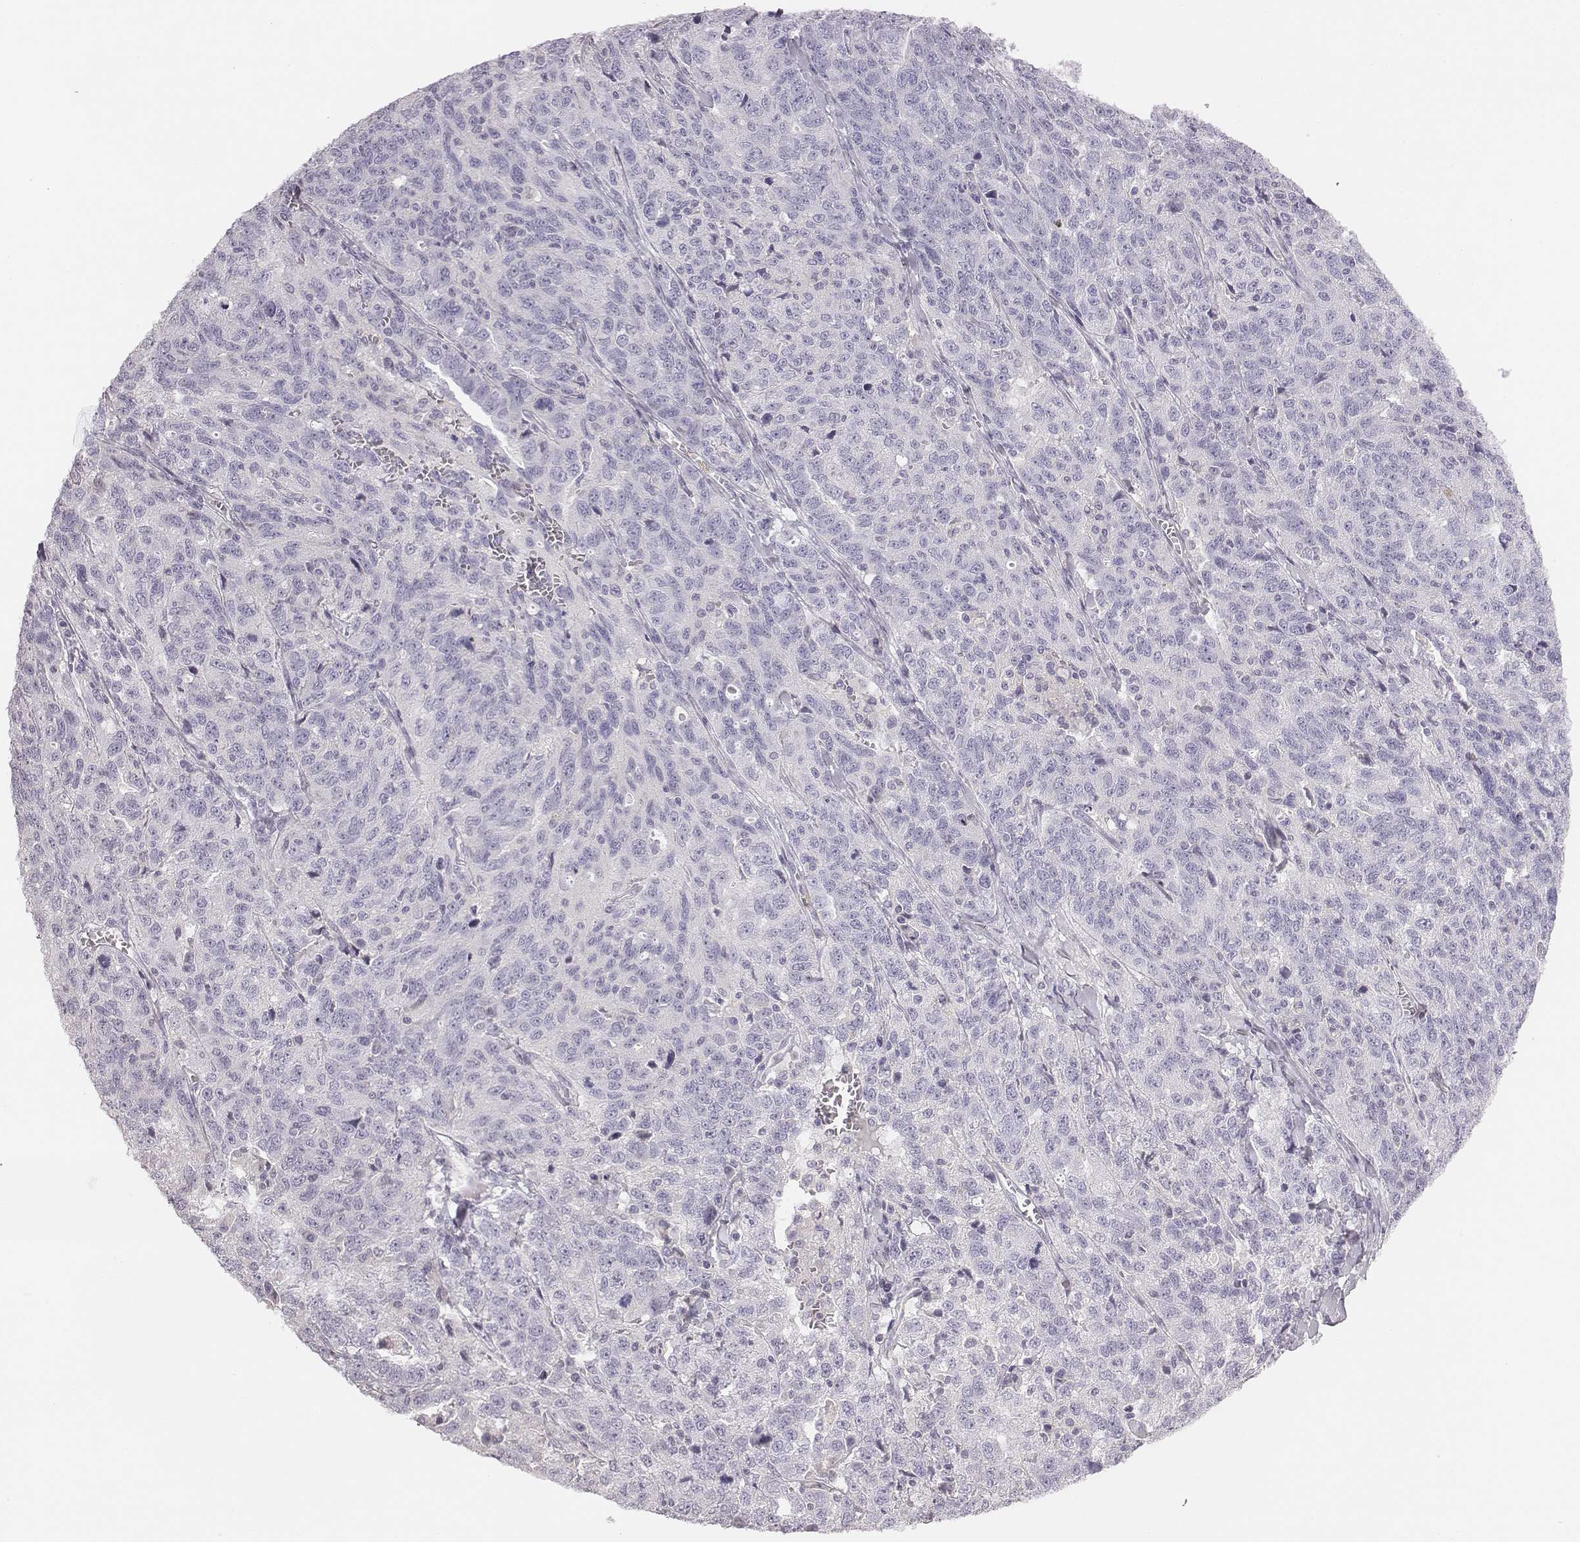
{"staining": {"intensity": "negative", "quantity": "none", "location": "none"}, "tissue": "ovarian cancer", "cell_type": "Tumor cells", "image_type": "cancer", "snomed": [{"axis": "morphology", "description": "Cystadenocarcinoma, serous, NOS"}, {"axis": "topography", "description": "Ovary"}], "caption": "A micrograph of ovarian cancer stained for a protein exhibits no brown staining in tumor cells.", "gene": "ADAM7", "patient": {"sex": "female", "age": 71}}